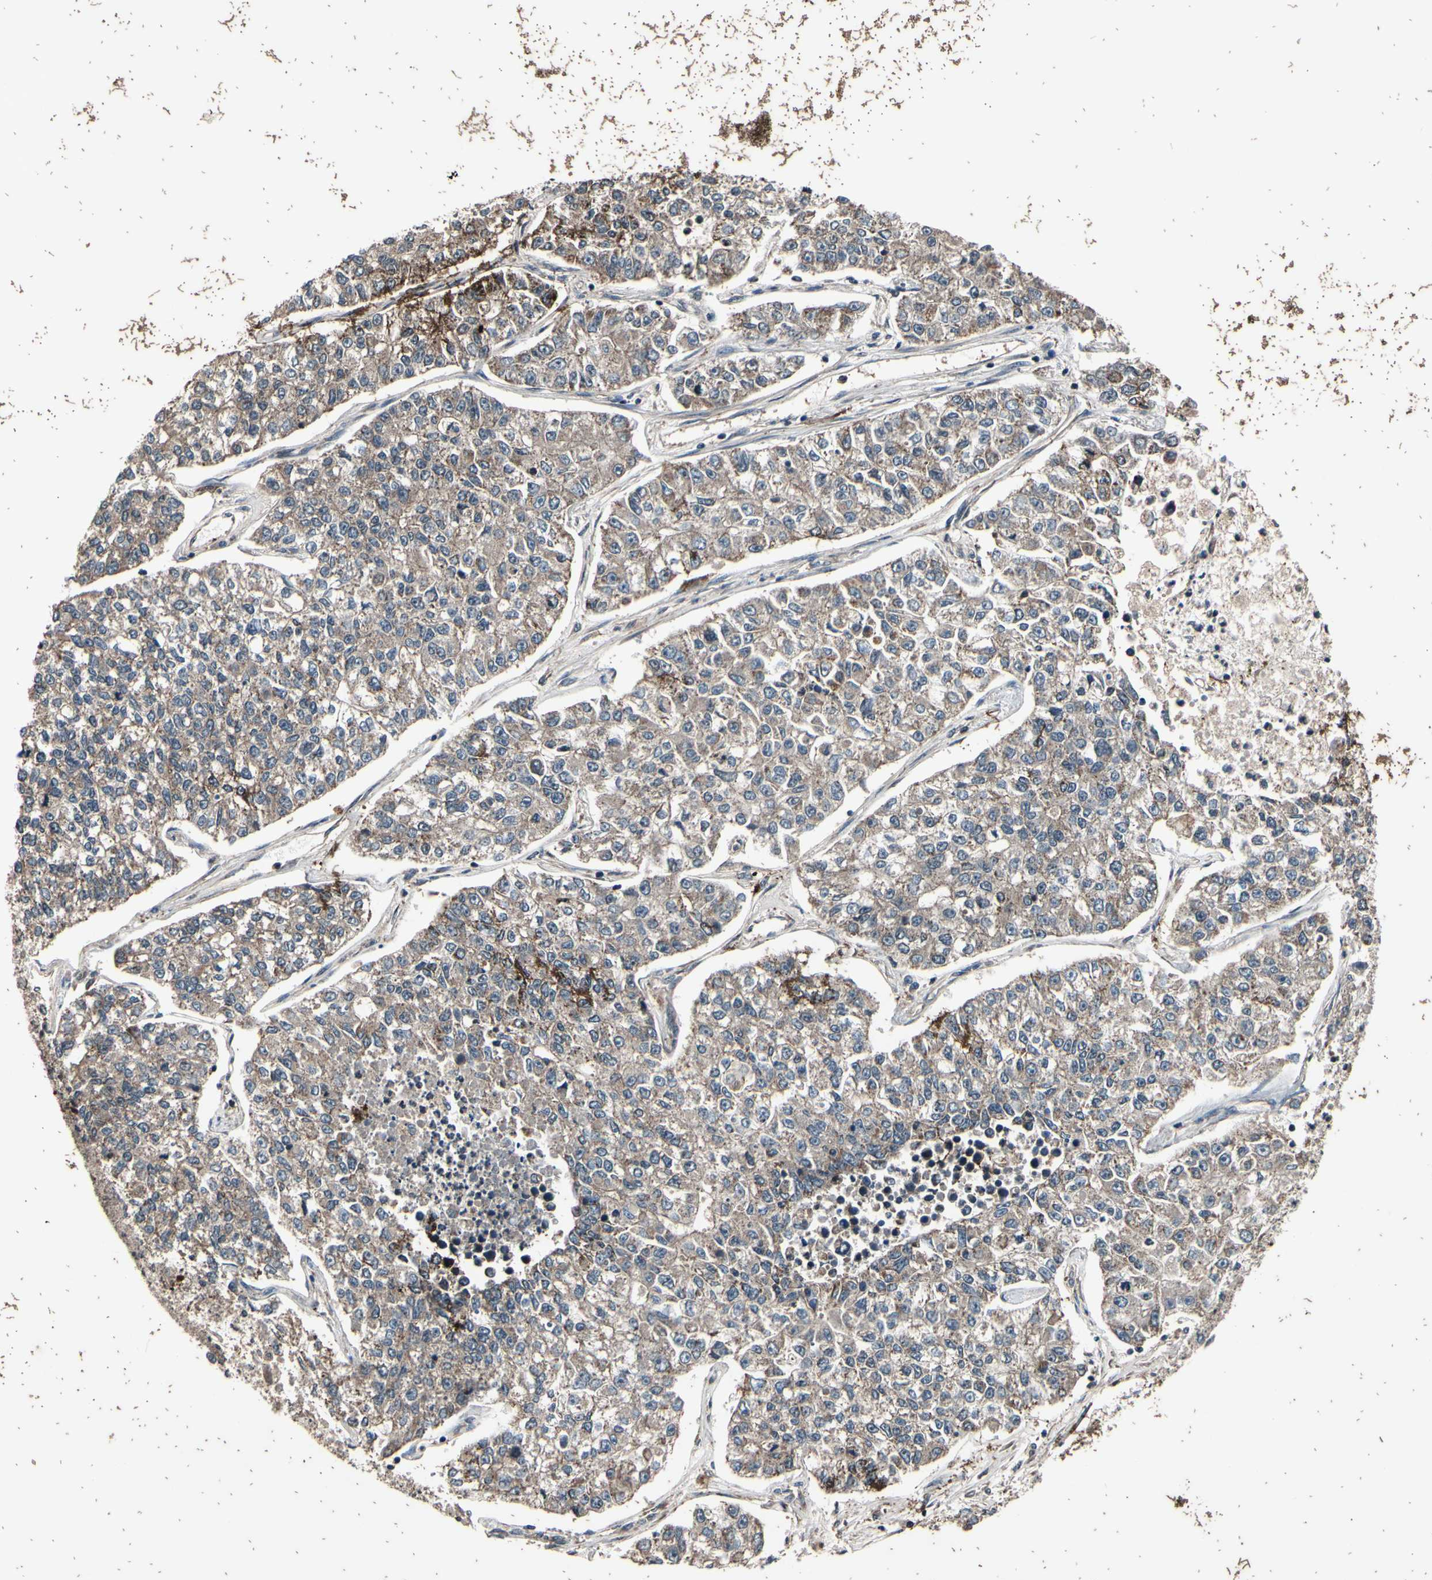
{"staining": {"intensity": "weak", "quantity": ">75%", "location": "cytoplasmic/membranous"}, "tissue": "lung cancer", "cell_type": "Tumor cells", "image_type": "cancer", "snomed": [{"axis": "morphology", "description": "Adenocarcinoma, NOS"}, {"axis": "topography", "description": "Lung"}], "caption": "This micrograph demonstrates IHC staining of lung cancer, with low weak cytoplasmic/membranous positivity in approximately >75% of tumor cells.", "gene": "MBTPS2", "patient": {"sex": "male", "age": 49}}